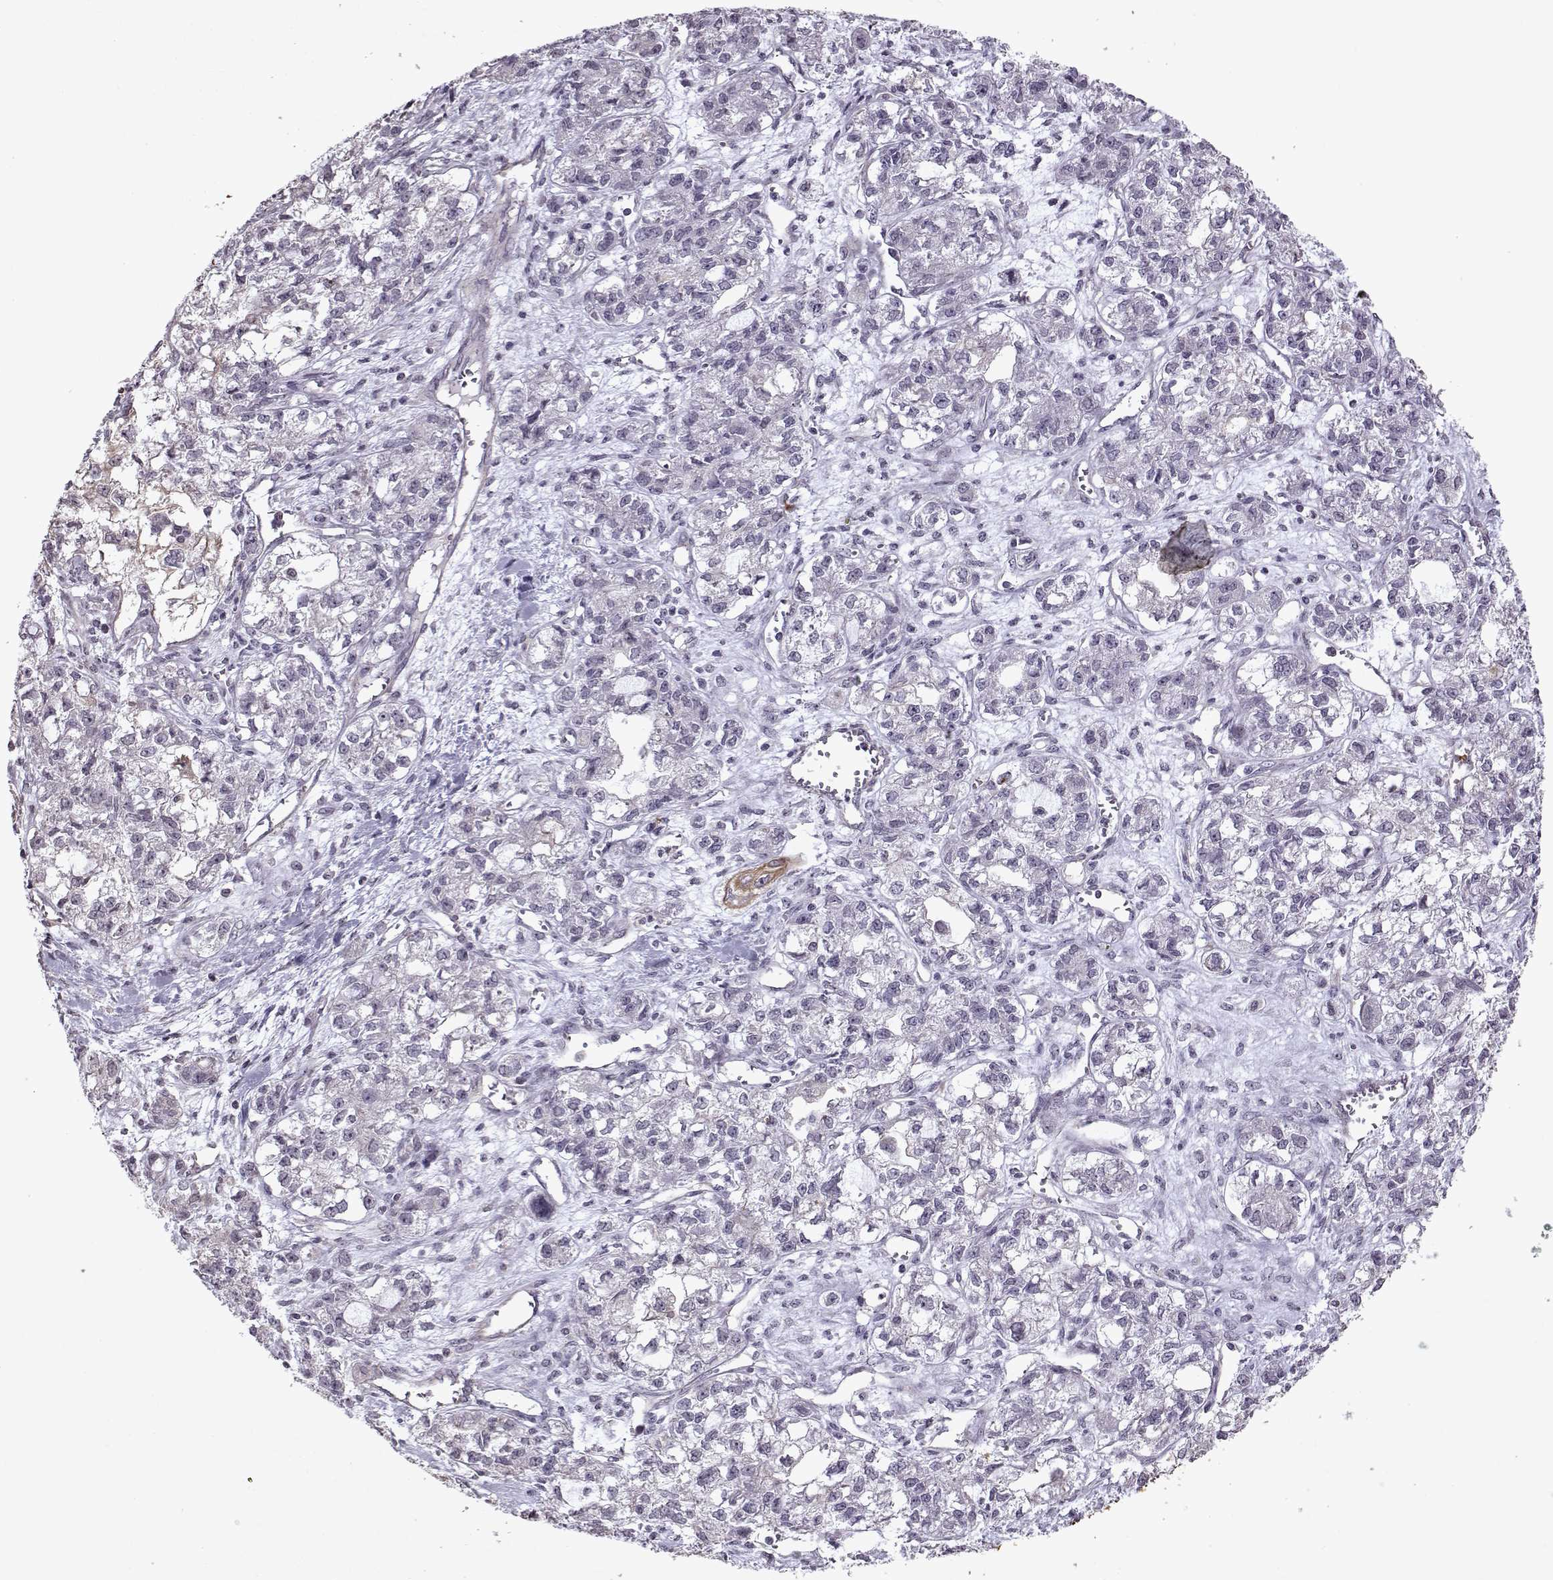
{"staining": {"intensity": "negative", "quantity": "none", "location": "none"}, "tissue": "ovarian cancer", "cell_type": "Tumor cells", "image_type": "cancer", "snomed": [{"axis": "morphology", "description": "Carcinoma, endometroid"}, {"axis": "topography", "description": "Ovary"}], "caption": "Micrograph shows no protein expression in tumor cells of ovarian cancer tissue. The staining was performed using DAB (3,3'-diaminobenzidine) to visualize the protein expression in brown, while the nuclei were stained in blue with hematoxylin (Magnification: 20x).", "gene": "KRT9", "patient": {"sex": "female", "age": 64}}